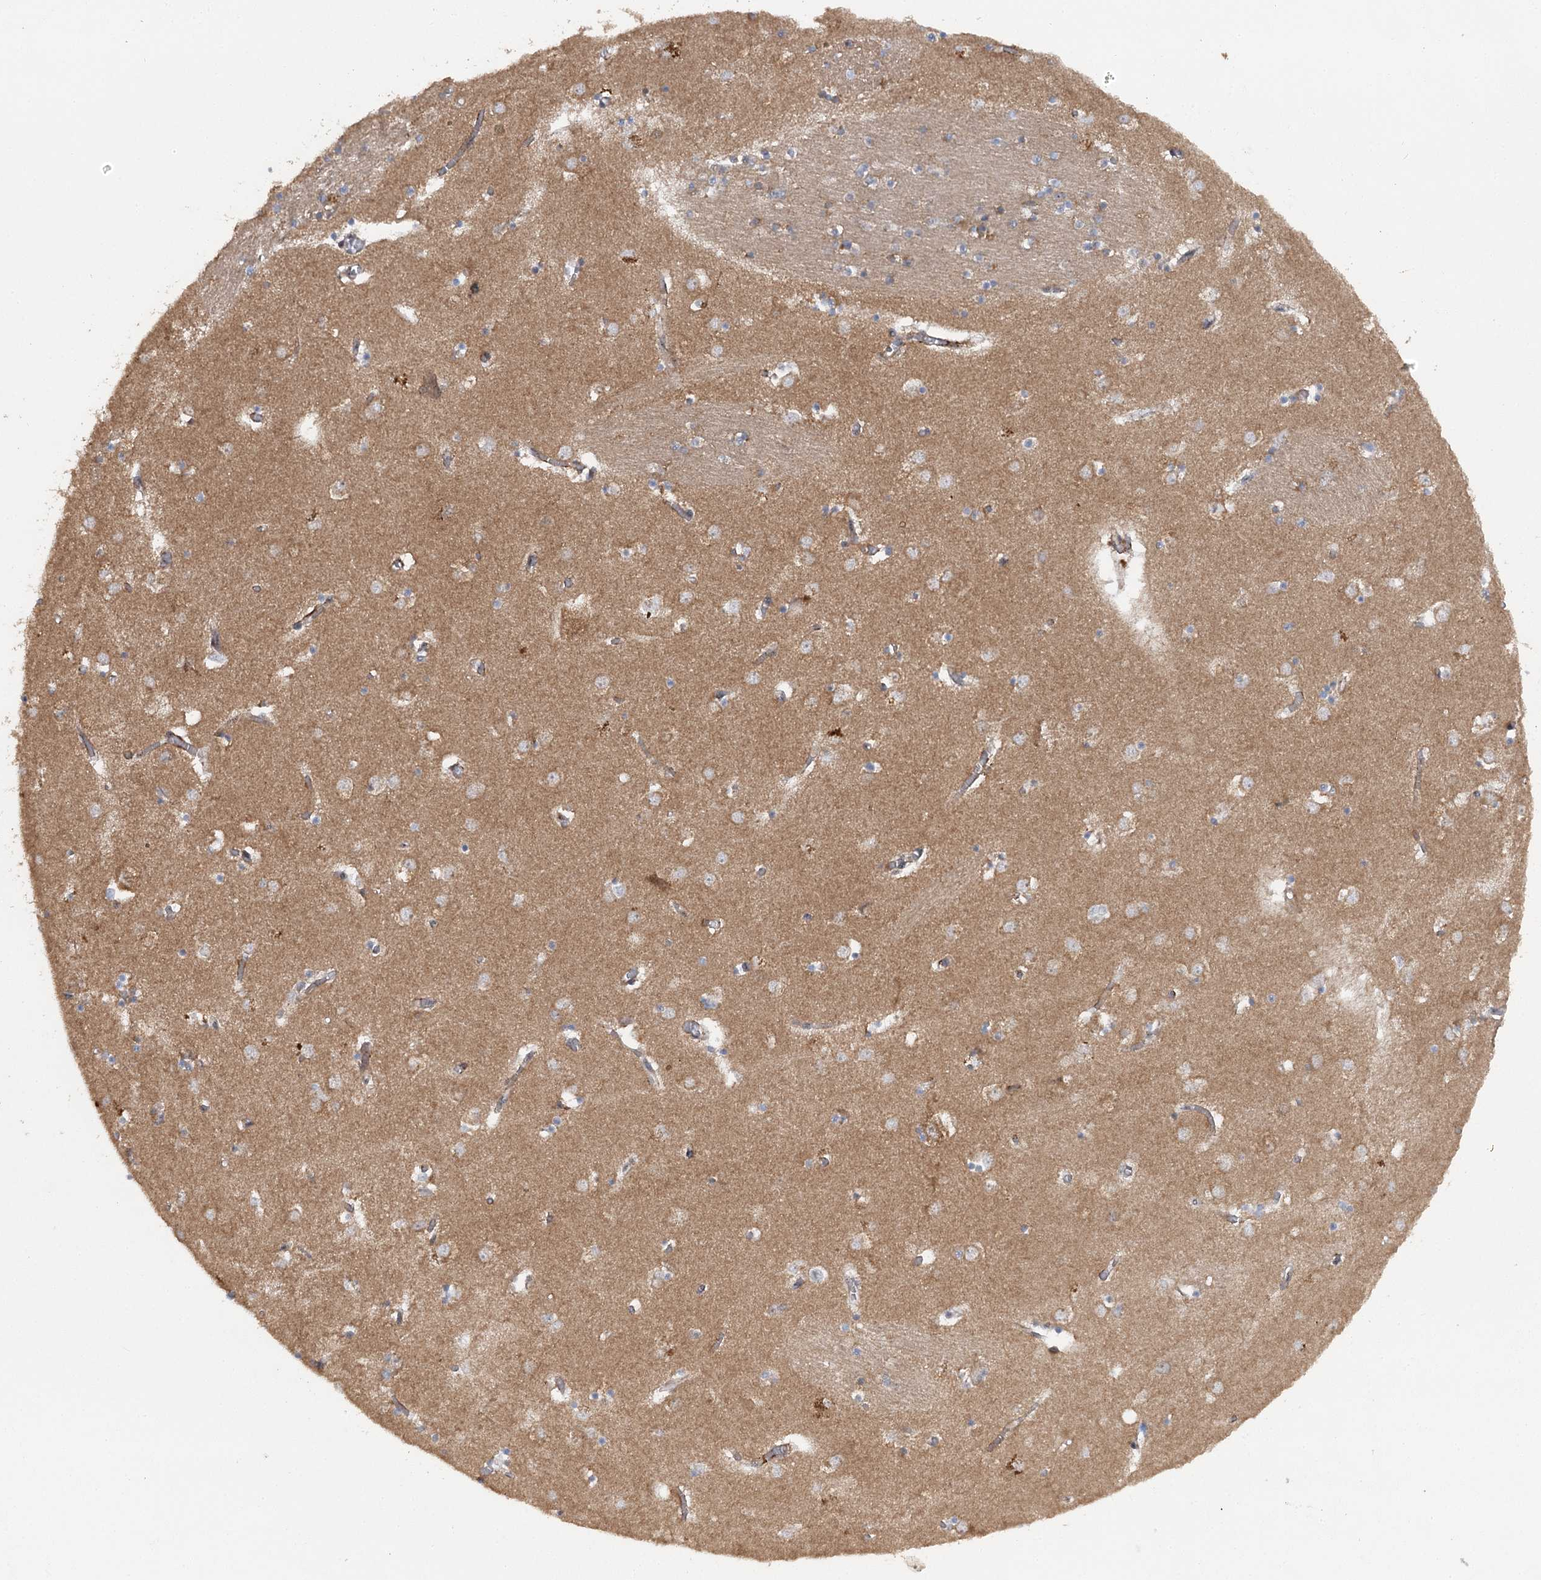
{"staining": {"intensity": "moderate", "quantity": "<25%", "location": "cytoplasmic/membranous"}, "tissue": "caudate", "cell_type": "Glial cells", "image_type": "normal", "snomed": [{"axis": "morphology", "description": "Normal tissue, NOS"}, {"axis": "topography", "description": "Lateral ventricle wall"}], "caption": "Protein expression by immunohistochemistry (IHC) demonstrates moderate cytoplasmic/membranous expression in approximately <25% of glial cells in unremarkable caudate.", "gene": "C12orf4", "patient": {"sex": "male", "age": 70}}